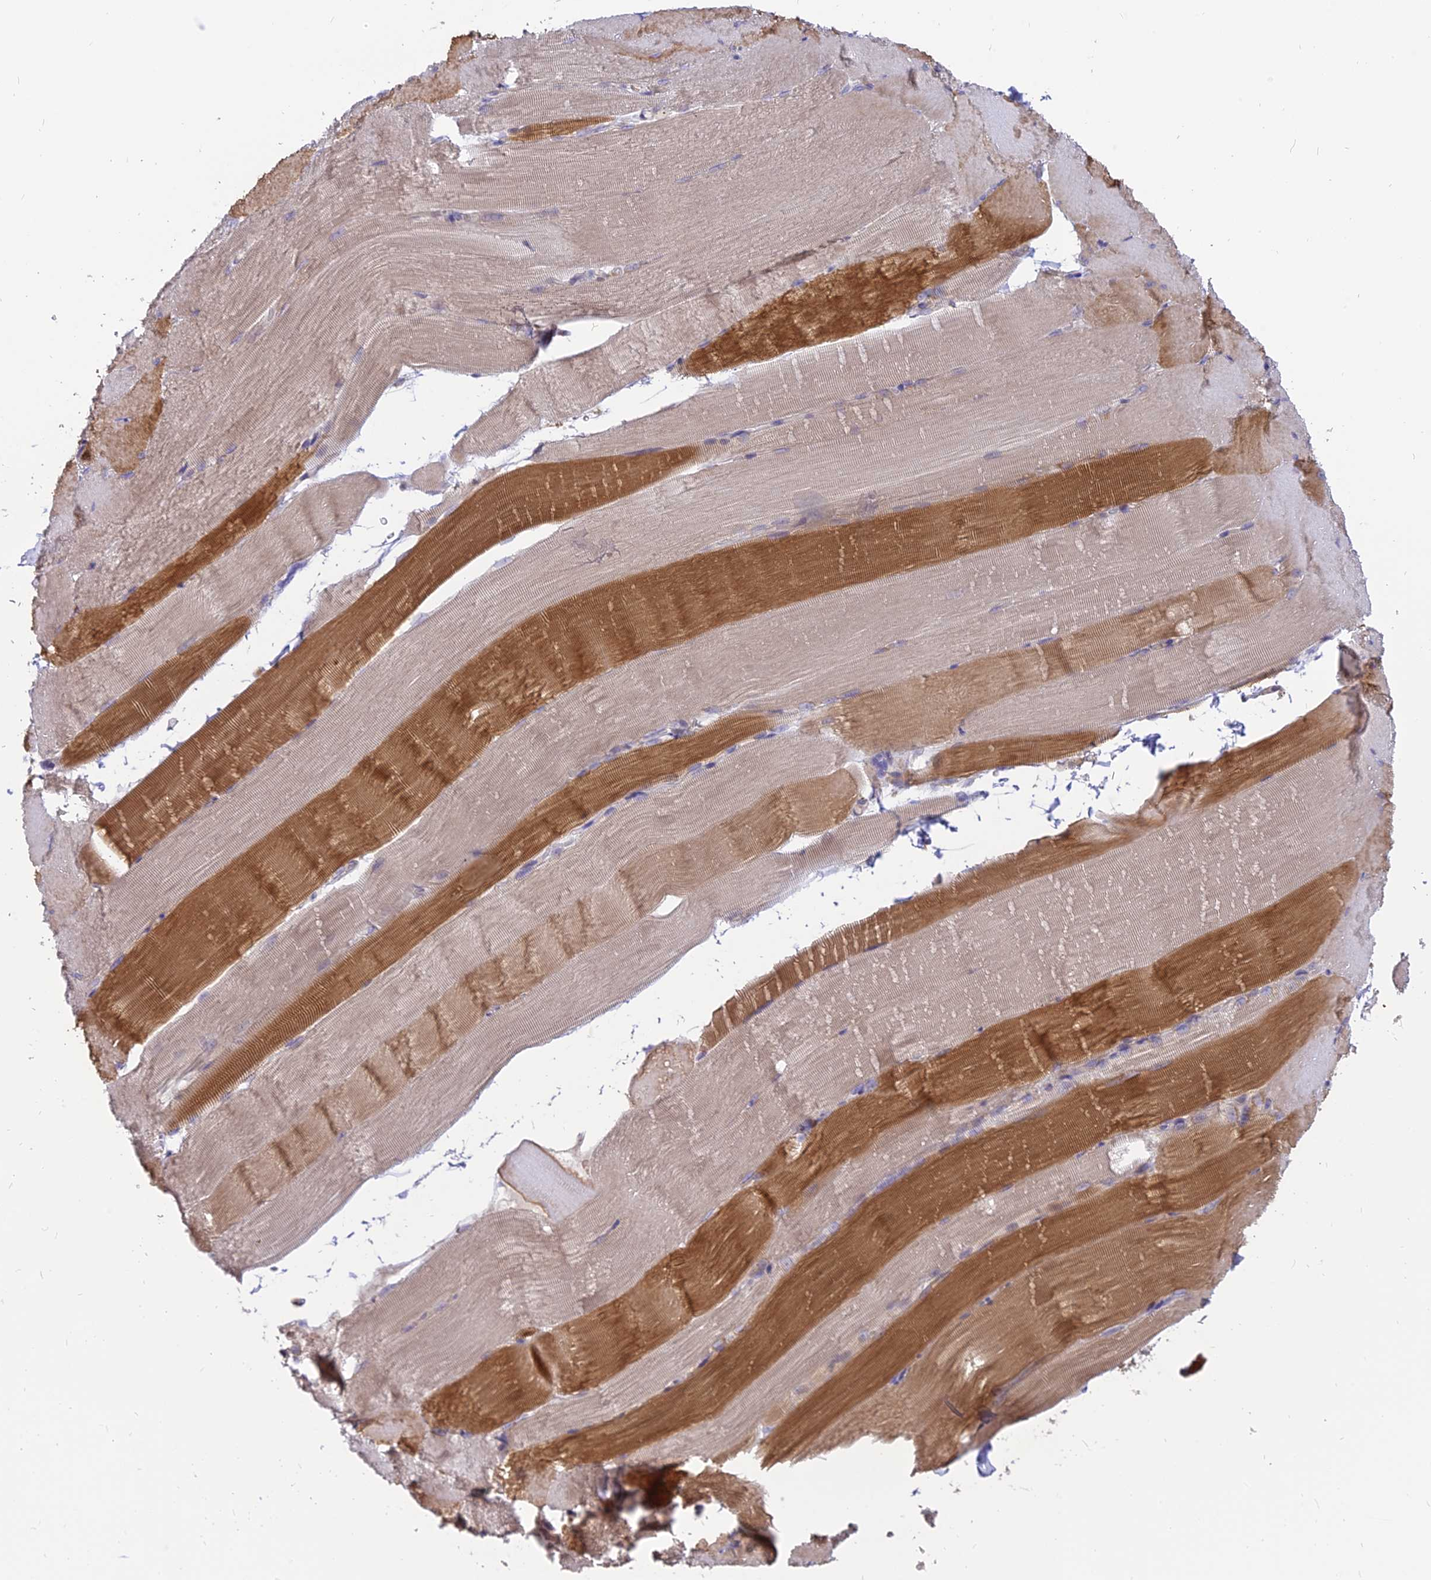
{"staining": {"intensity": "moderate", "quantity": "25%-75%", "location": "cytoplasmic/membranous"}, "tissue": "skeletal muscle", "cell_type": "Myocytes", "image_type": "normal", "snomed": [{"axis": "morphology", "description": "Normal tissue, NOS"}, {"axis": "topography", "description": "Skeletal muscle"}, {"axis": "topography", "description": "Parathyroid gland"}], "caption": "Protein expression analysis of benign skeletal muscle displays moderate cytoplasmic/membranous expression in approximately 25%-75% of myocytes.", "gene": "IL21R", "patient": {"sex": "female", "age": 37}}